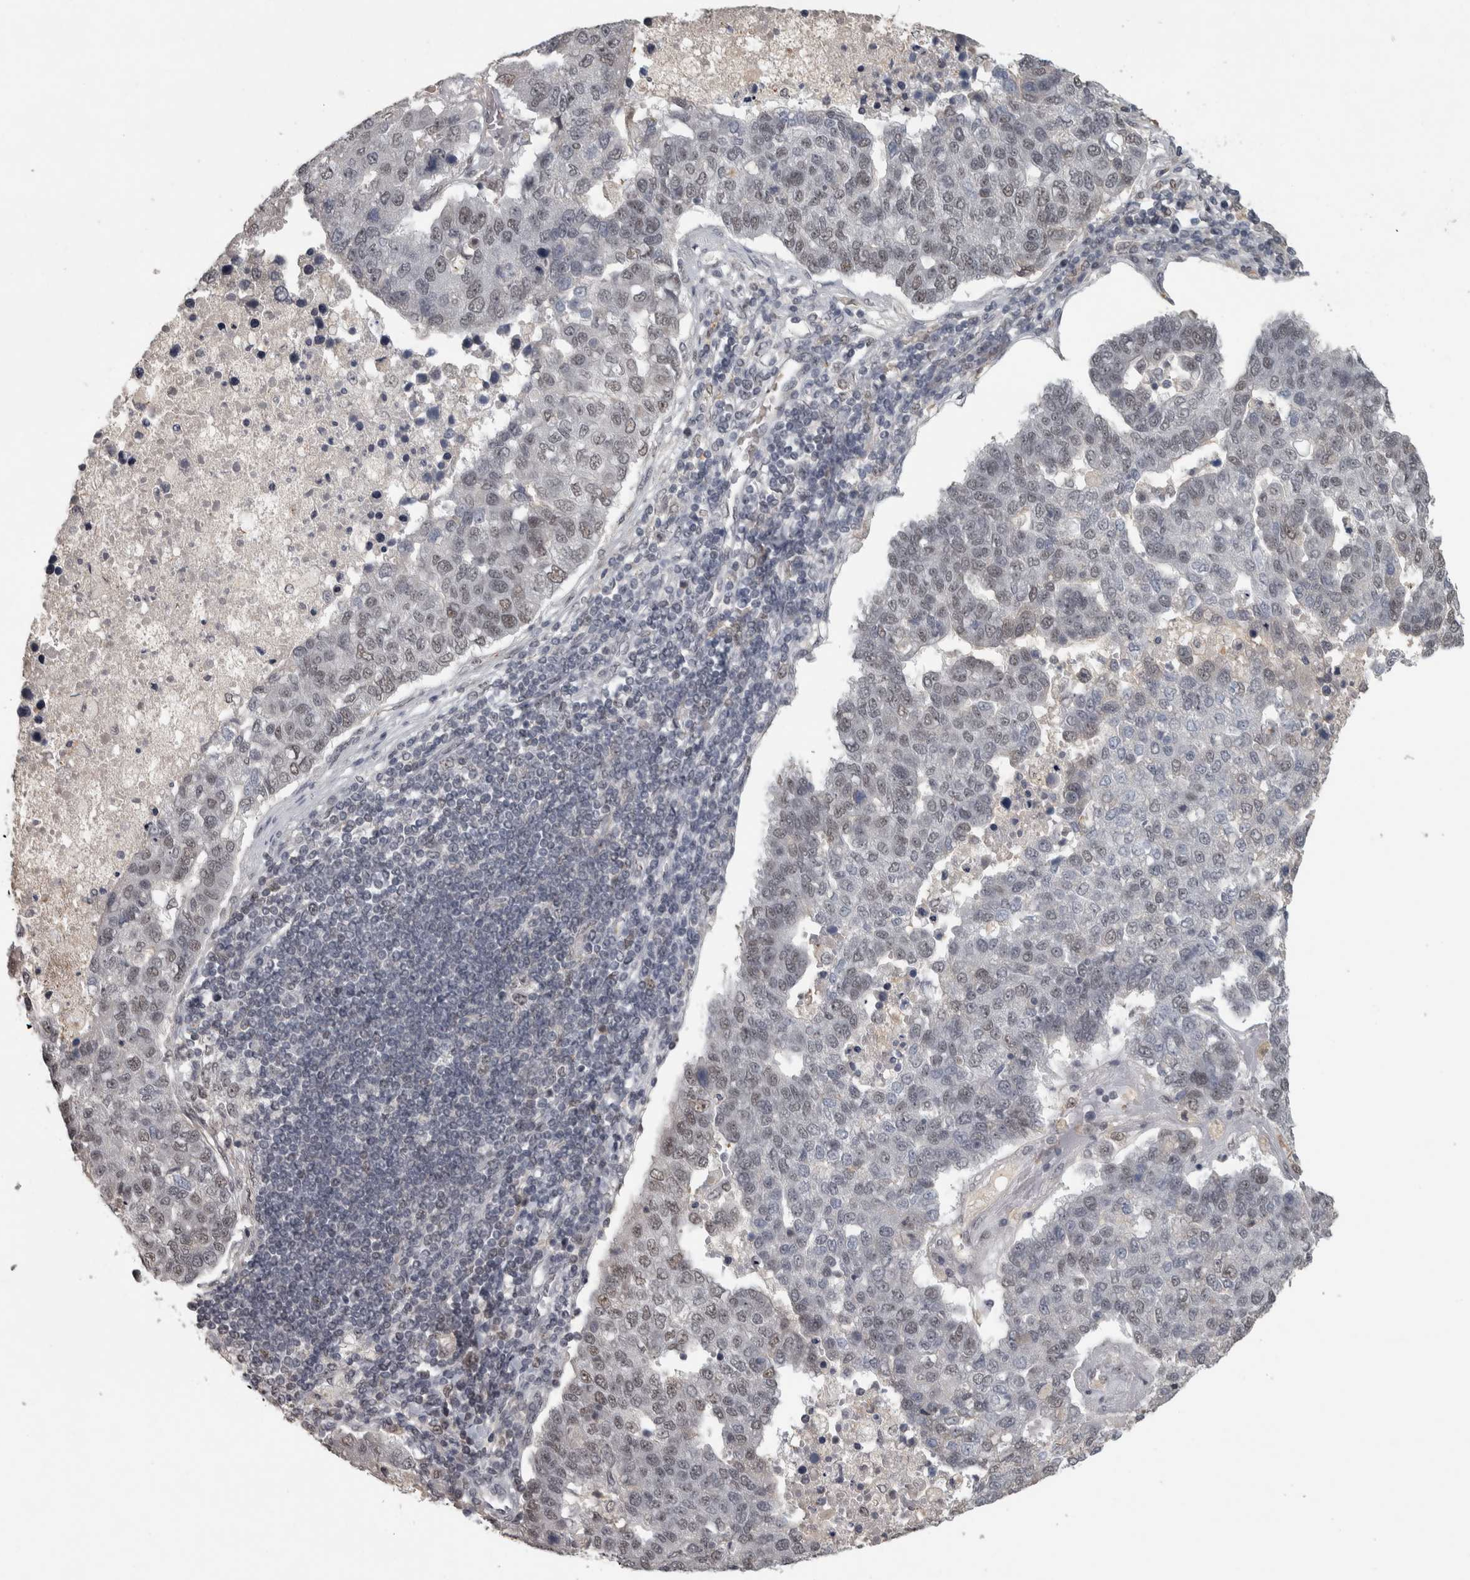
{"staining": {"intensity": "weak", "quantity": "25%-75%", "location": "nuclear"}, "tissue": "pancreatic cancer", "cell_type": "Tumor cells", "image_type": "cancer", "snomed": [{"axis": "morphology", "description": "Adenocarcinoma, NOS"}, {"axis": "topography", "description": "Pancreas"}], "caption": "A high-resolution image shows immunohistochemistry (IHC) staining of adenocarcinoma (pancreatic), which reveals weak nuclear positivity in about 25%-75% of tumor cells.", "gene": "DDX42", "patient": {"sex": "female", "age": 61}}